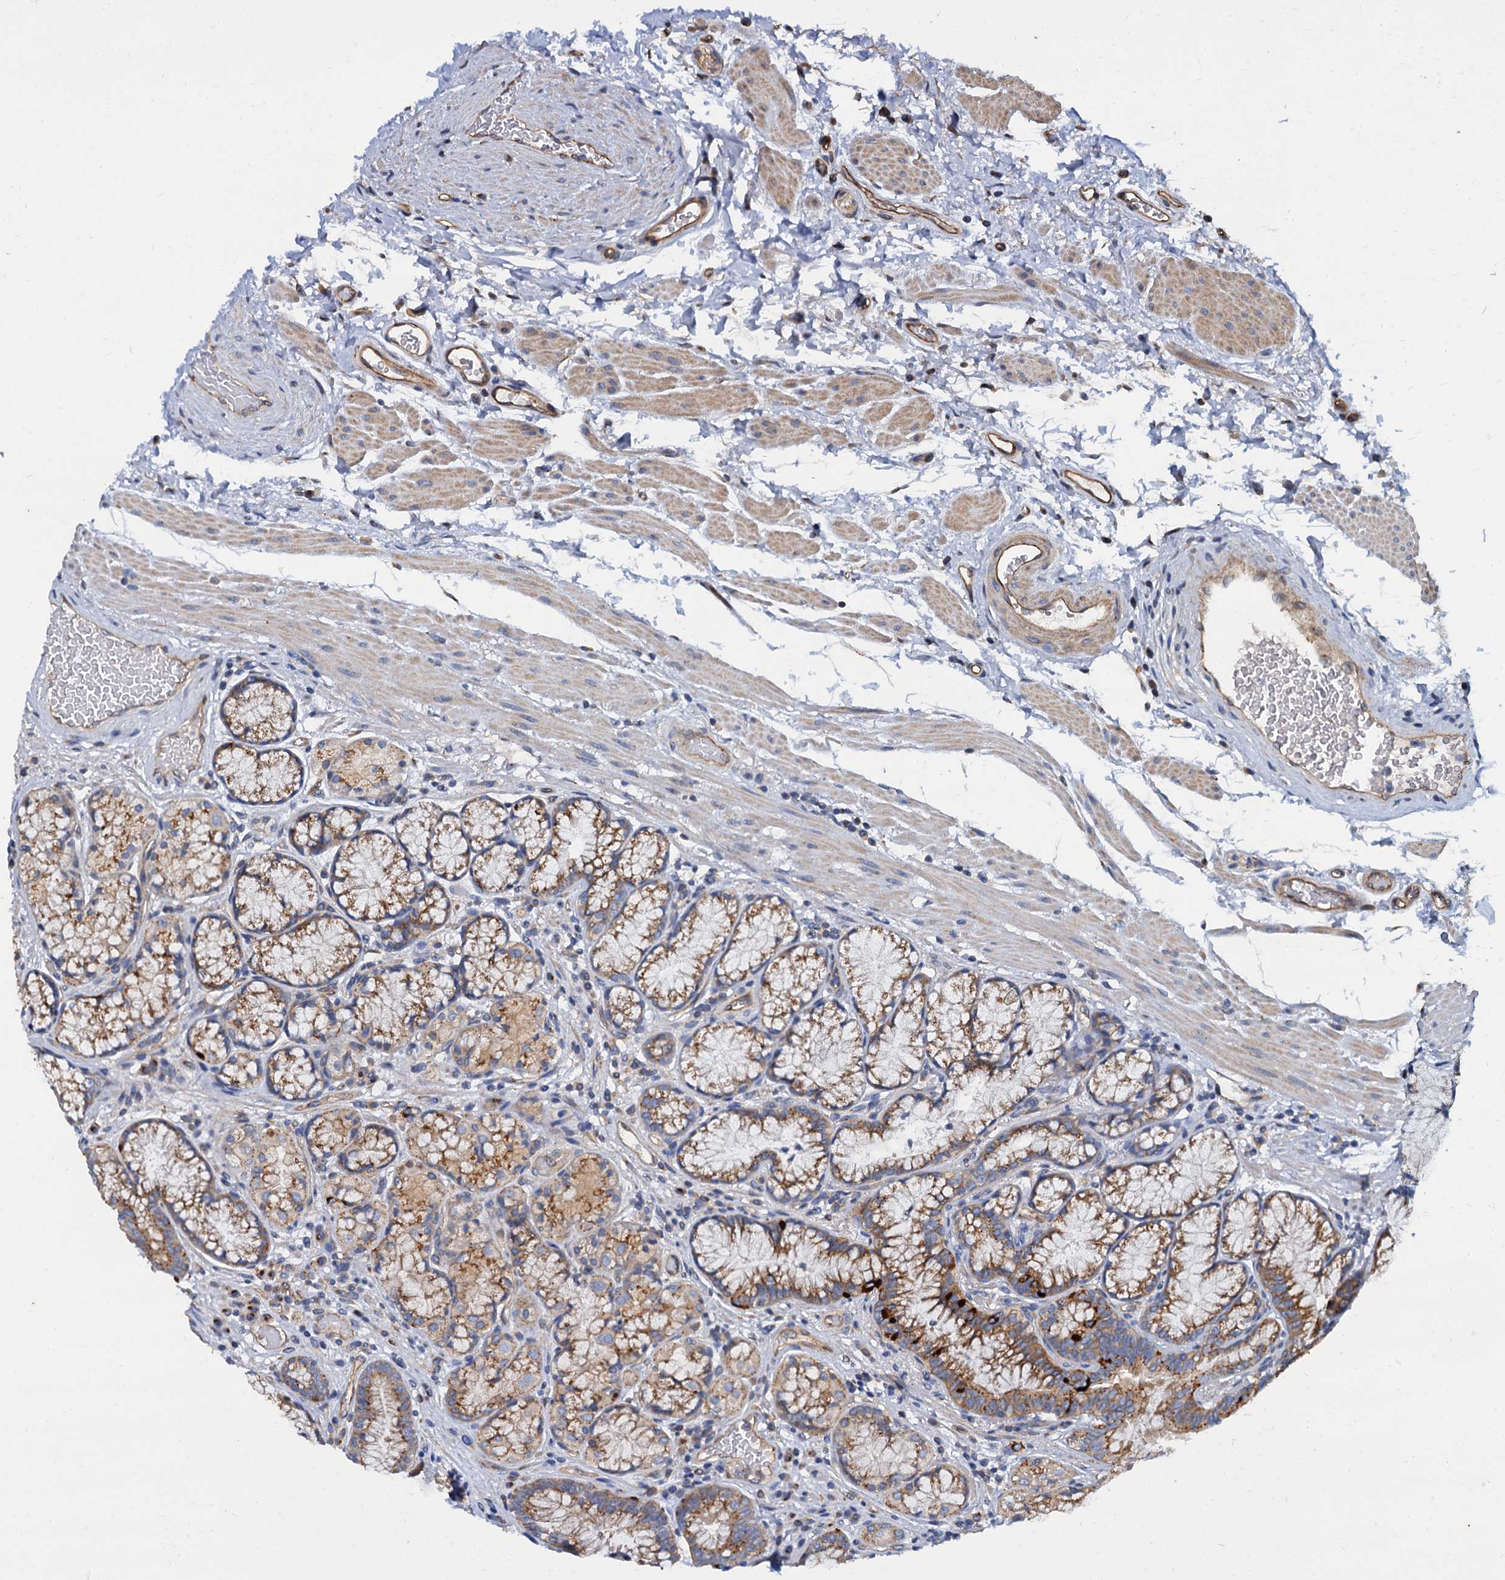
{"staining": {"intensity": "moderate", "quantity": ">75%", "location": "cytoplasmic/membranous"}, "tissue": "stomach", "cell_type": "Glandular cells", "image_type": "normal", "snomed": [{"axis": "morphology", "description": "Normal tissue, NOS"}, {"axis": "topography", "description": "Stomach"}], "caption": "Human stomach stained with a brown dye displays moderate cytoplasmic/membranous positive positivity in about >75% of glandular cells.", "gene": "NGRN", "patient": {"sex": "male", "age": 63}}